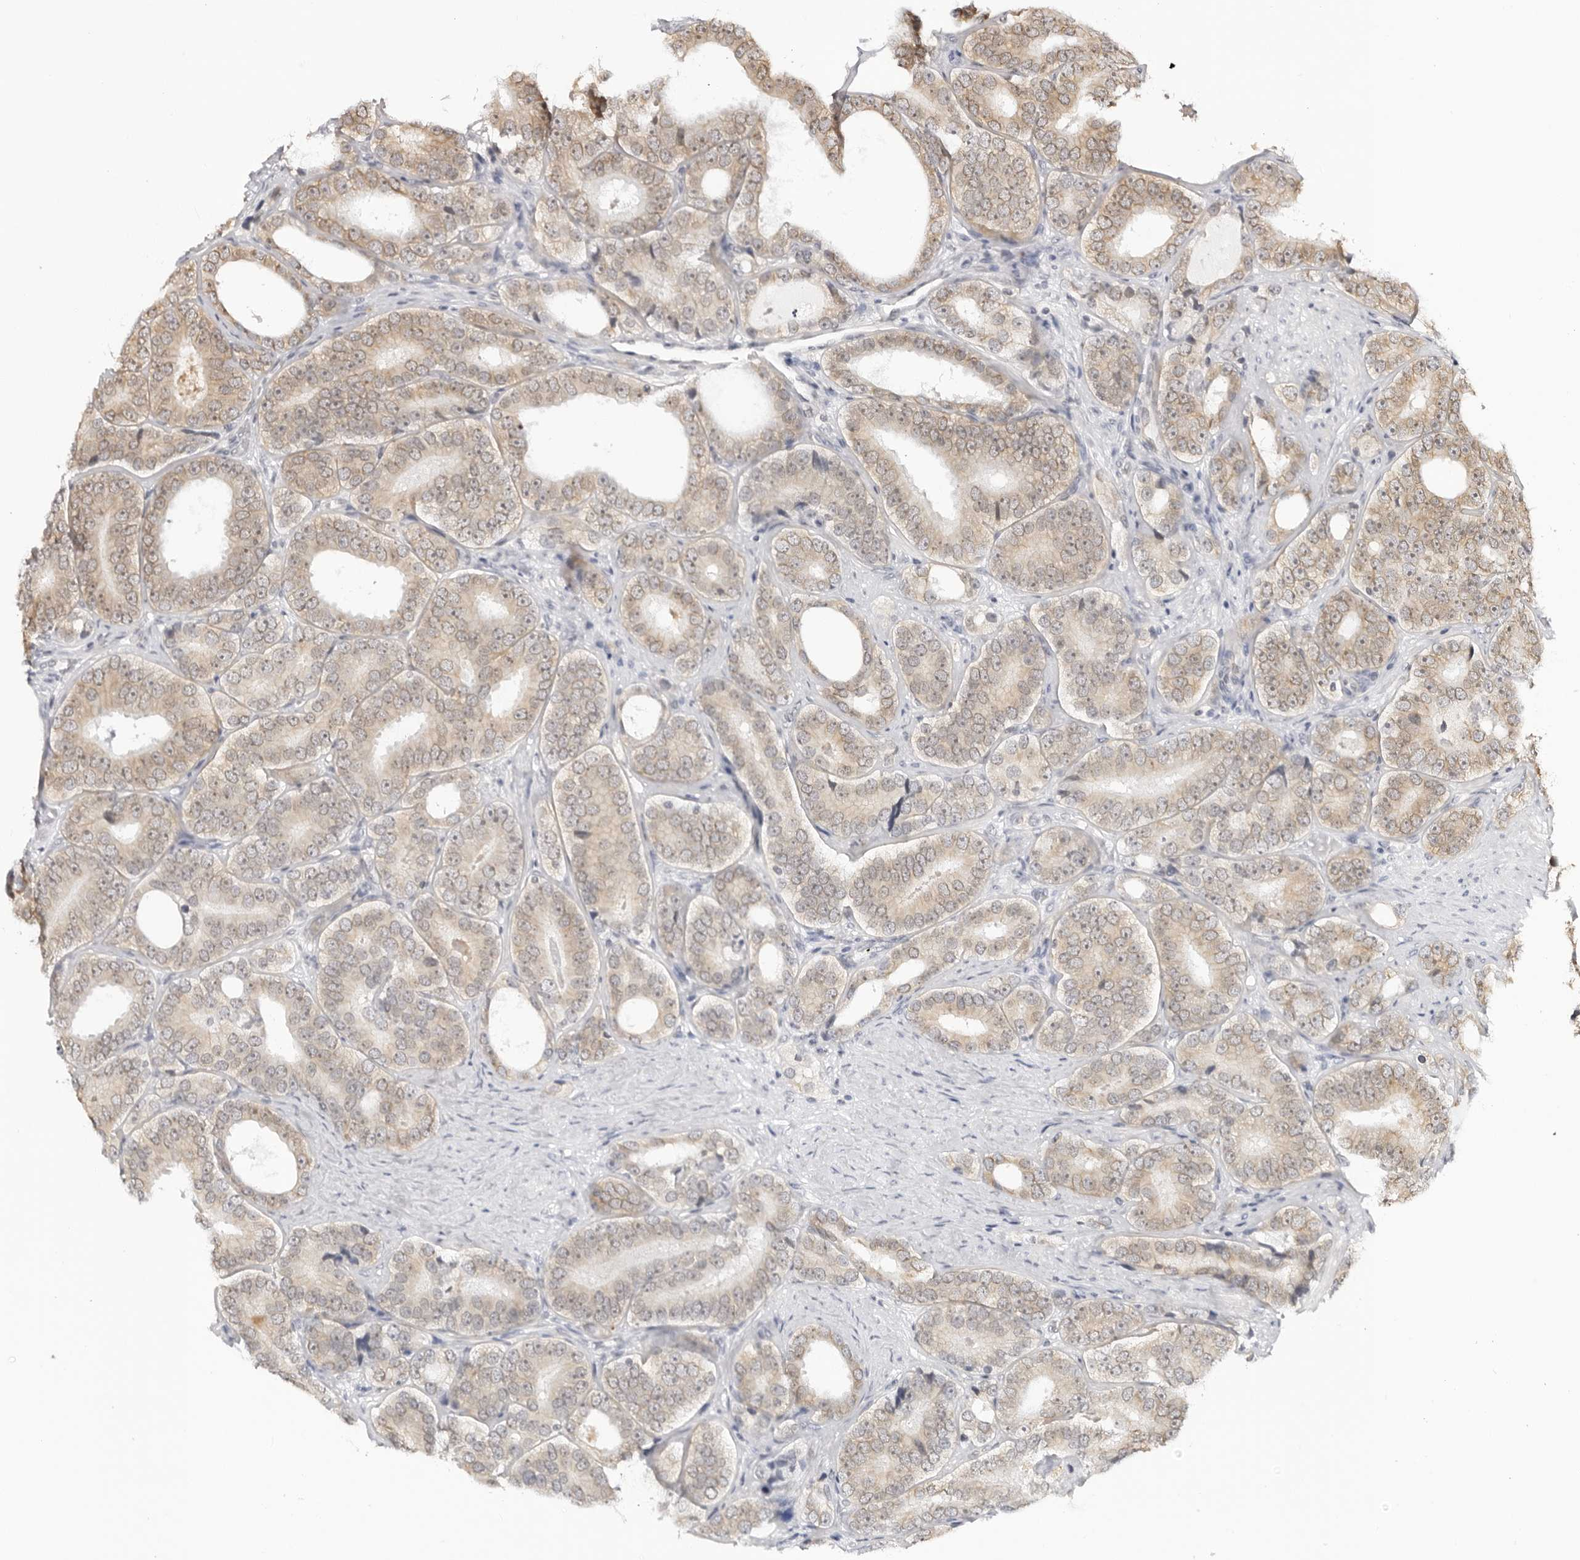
{"staining": {"intensity": "weak", "quantity": ">75%", "location": "cytoplasmic/membranous"}, "tissue": "prostate cancer", "cell_type": "Tumor cells", "image_type": "cancer", "snomed": [{"axis": "morphology", "description": "Adenocarcinoma, High grade"}, {"axis": "topography", "description": "Prostate"}], "caption": "Immunohistochemistry (IHC) photomicrograph of adenocarcinoma (high-grade) (prostate) stained for a protein (brown), which demonstrates low levels of weak cytoplasmic/membranous staining in approximately >75% of tumor cells.", "gene": "TRAPPC3", "patient": {"sex": "male", "age": 56}}